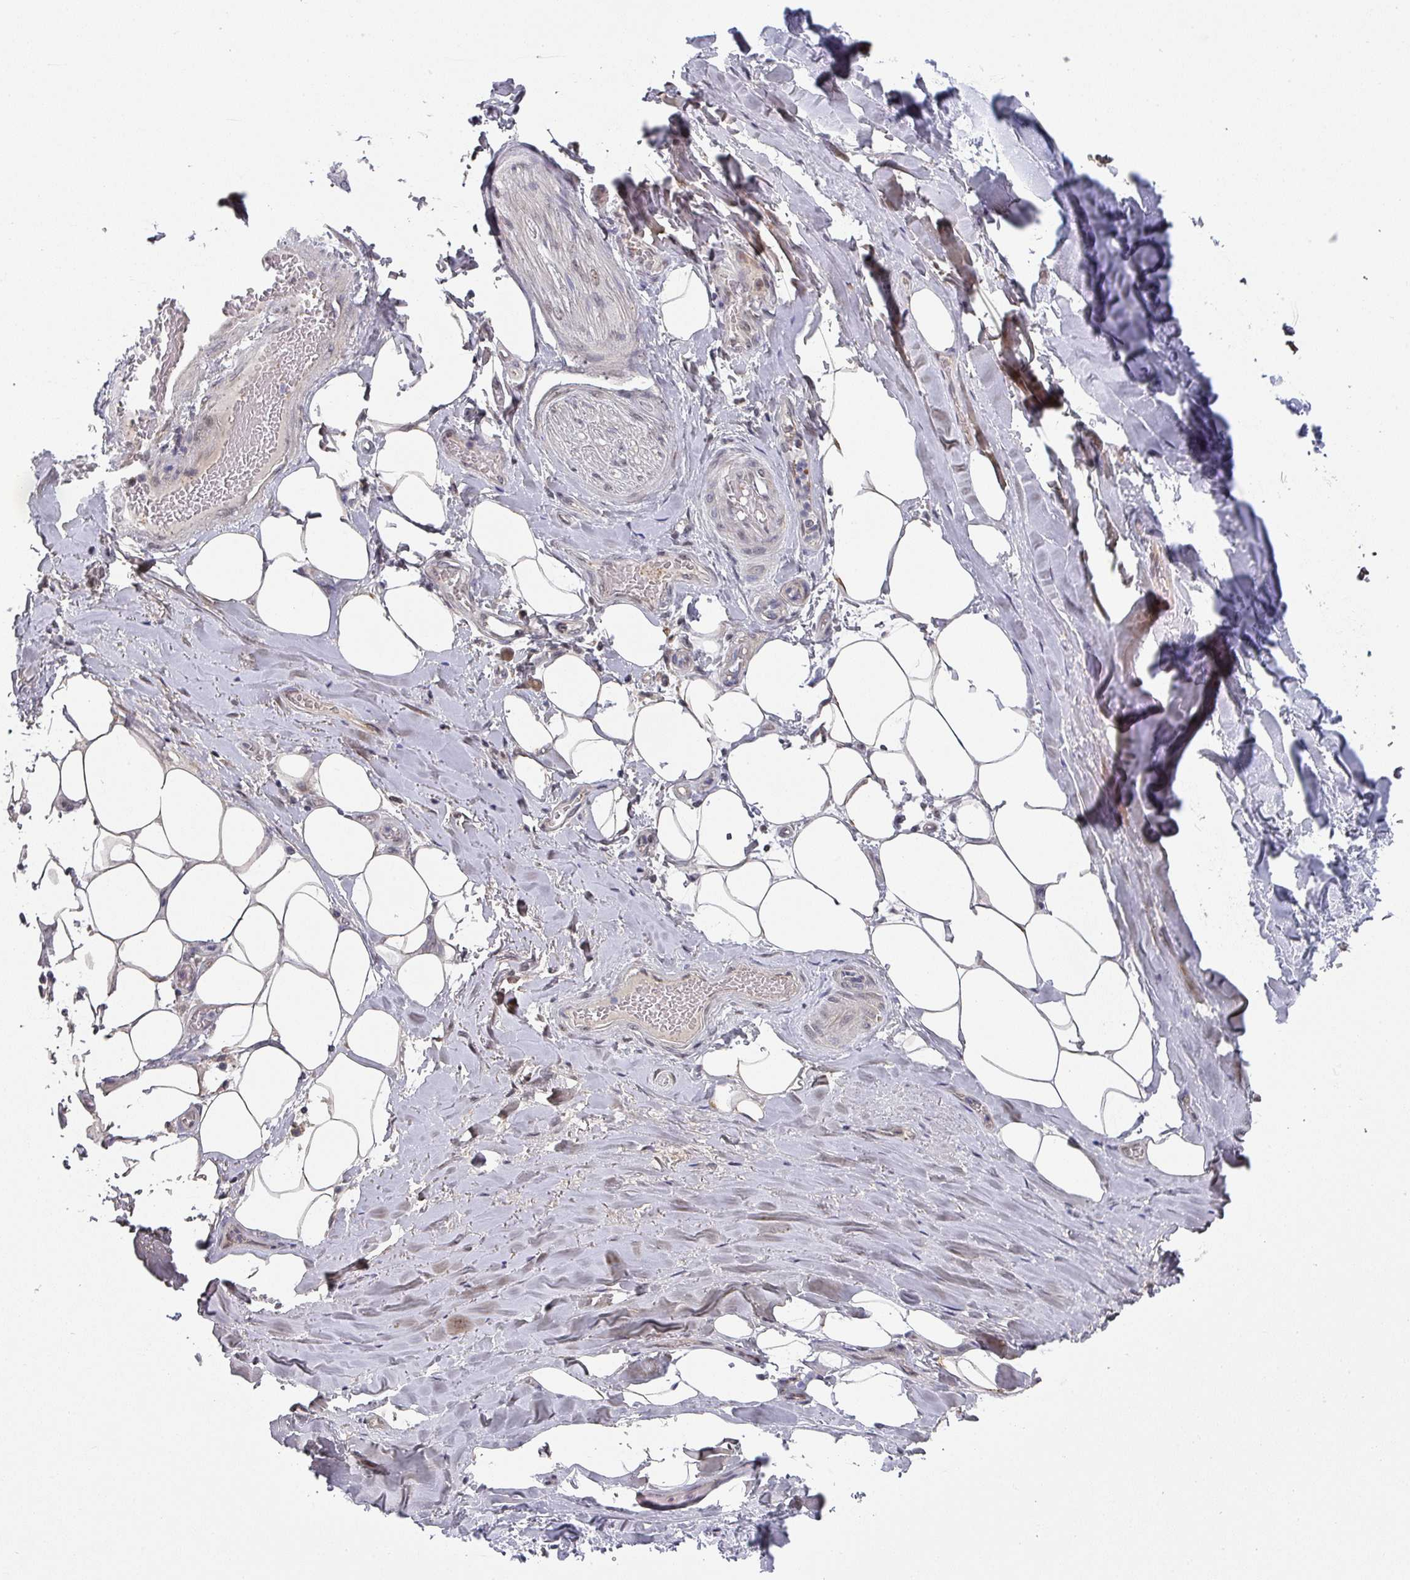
{"staining": {"intensity": "weak", "quantity": "<25%", "location": "cytoplasmic/membranous"}, "tissue": "adipose tissue", "cell_type": "Adipocytes", "image_type": "normal", "snomed": [{"axis": "morphology", "description": "Normal tissue, NOS"}, {"axis": "topography", "description": "Lymph node"}, {"axis": "topography", "description": "Cartilage tissue"}, {"axis": "topography", "description": "Bronchus"}], "caption": "Photomicrograph shows no significant protein positivity in adipocytes of benign adipose tissue. (Stains: DAB immunohistochemistry with hematoxylin counter stain, Microscopy: brightfield microscopy at high magnification).", "gene": "ZNF654", "patient": {"sex": "male", "age": 63}}